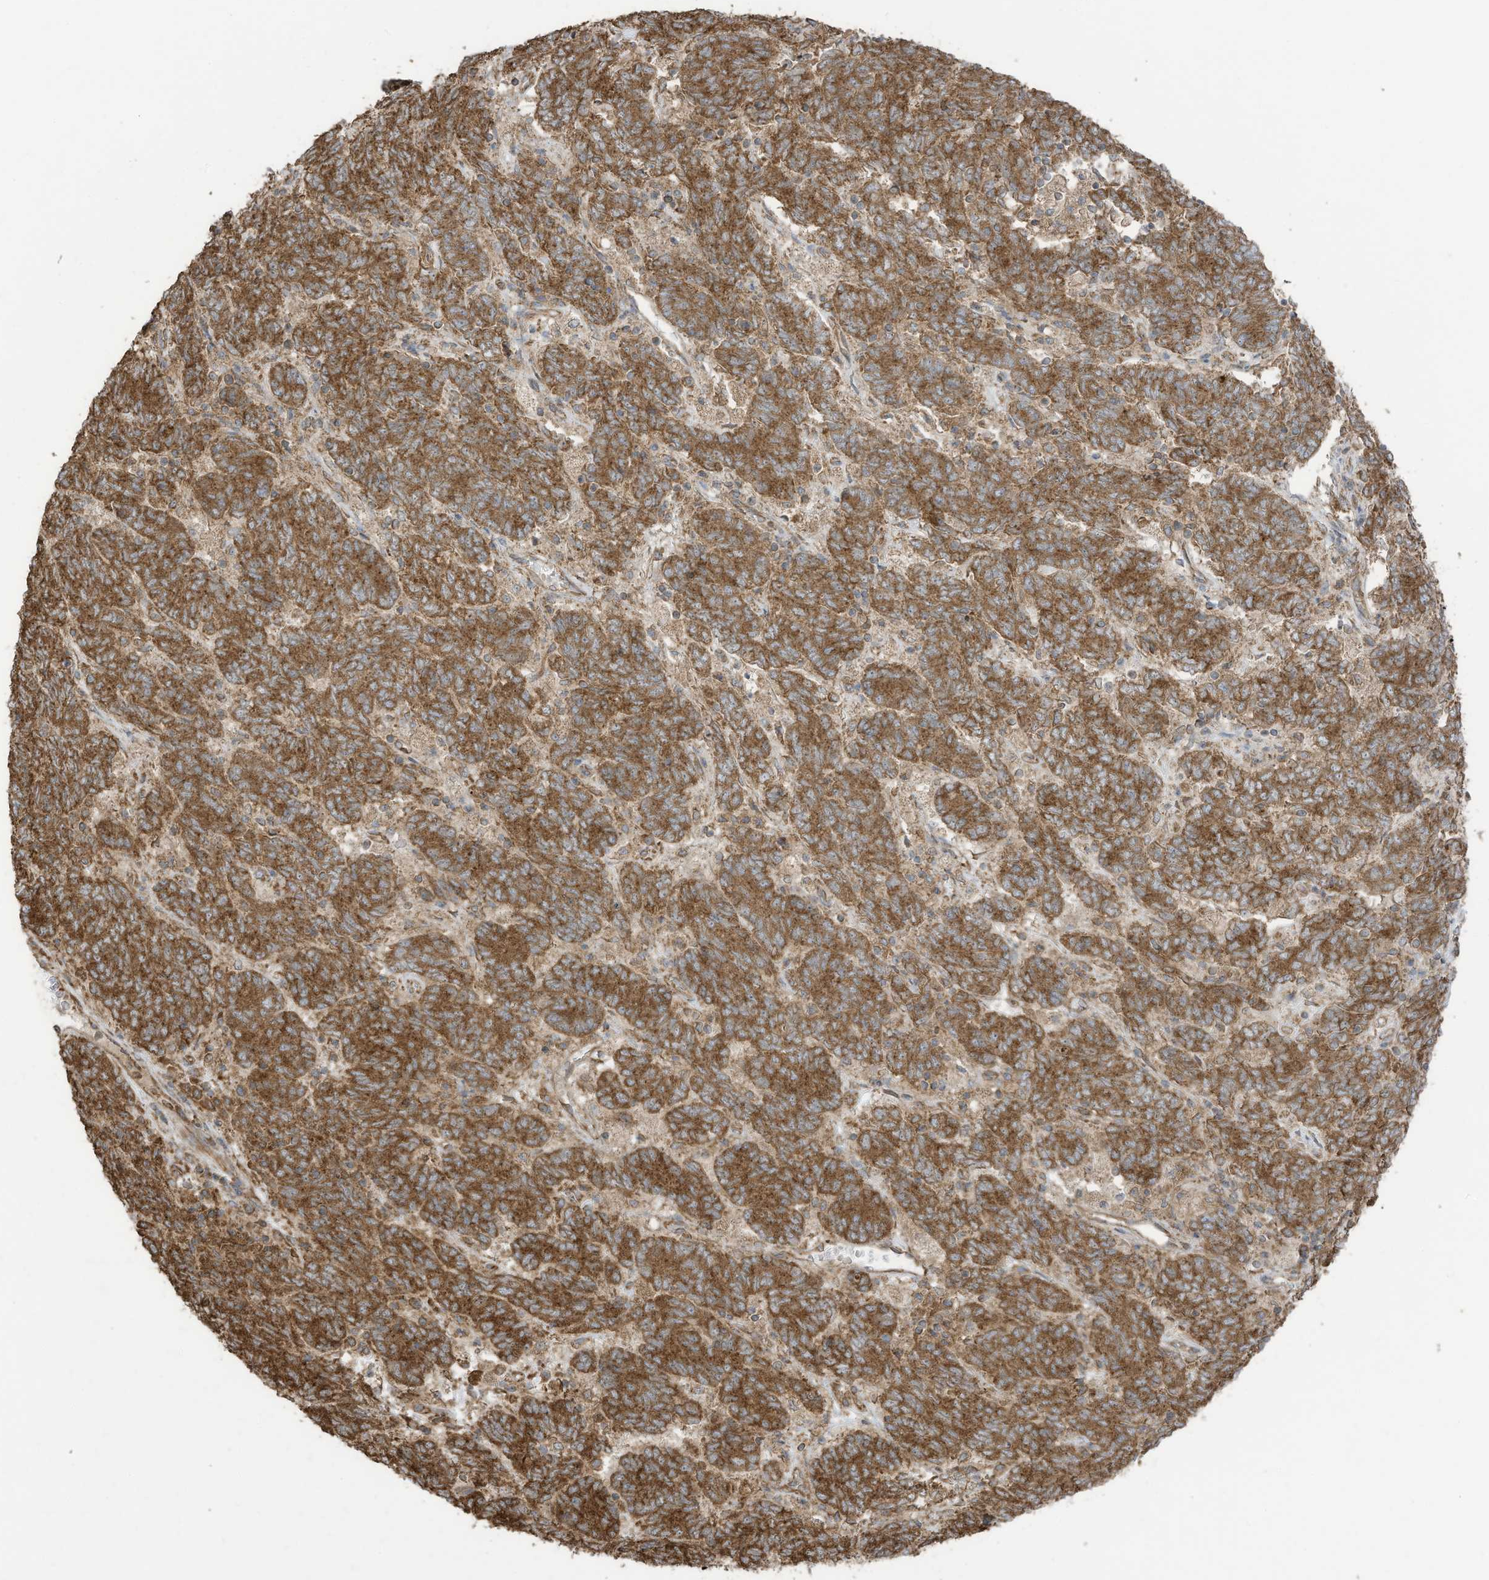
{"staining": {"intensity": "moderate", "quantity": ">75%", "location": "cytoplasmic/membranous"}, "tissue": "endometrial cancer", "cell_type": "Tumor cells", "image_type": "cancer", "snomed": [{"axis": "morphology", "description": "Adenocarcinoma, NOS"}, {"axis": "topography", "description": "Endometrium"}], "caption": "This micrograph exhibits endometrial cancer (adenocarcinoma) stained with immunohistochemistry to label a protein in brown. The cytoplasmic/membranous of tumor cells show moderate positivity for the protein. Nuclei are counter-stained blue.", "gene": "CGAS", "patient": {"sex": "female", "age": 80}}